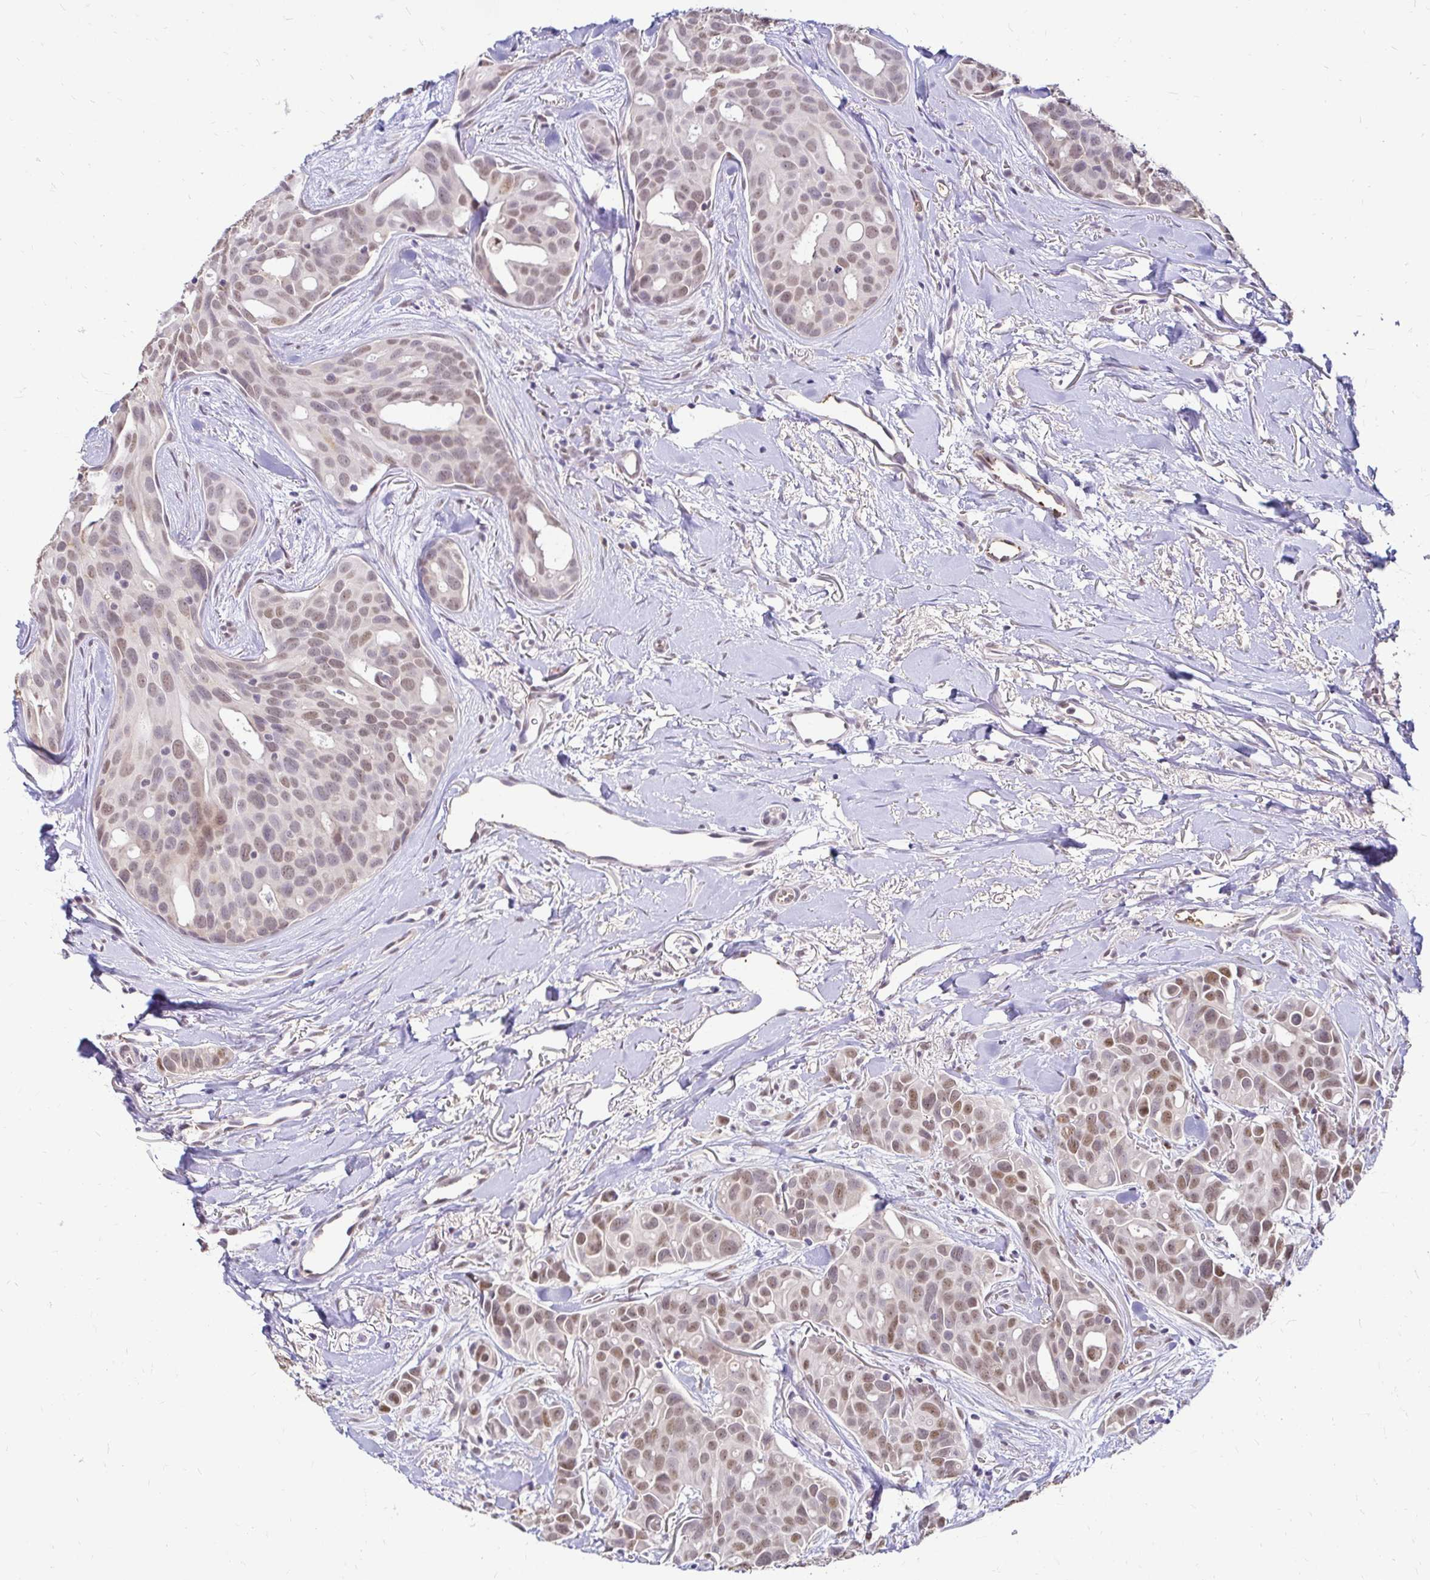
{"staining": {"intensity": "moderate", "quantity": "25%-75%", "location": "nuclear"}, "tissue": "breast cancer", "cell_type": "Tumor cells", "image_type": "cancer", "snomed": [{"axis": "morphology", "description": "Duct carcinoma"}, {"axis": "topography", "description": "Breast"}], "caption": "IHC of human breast cancer shows medium levels of moderate nuclear expression in about 25%-75% of tumor cells. (brown staining indicates protein expression, while blue staining denotes nuclei).", "gene": "RIMS4", "patient": {"sex": "female", "age": 54}}